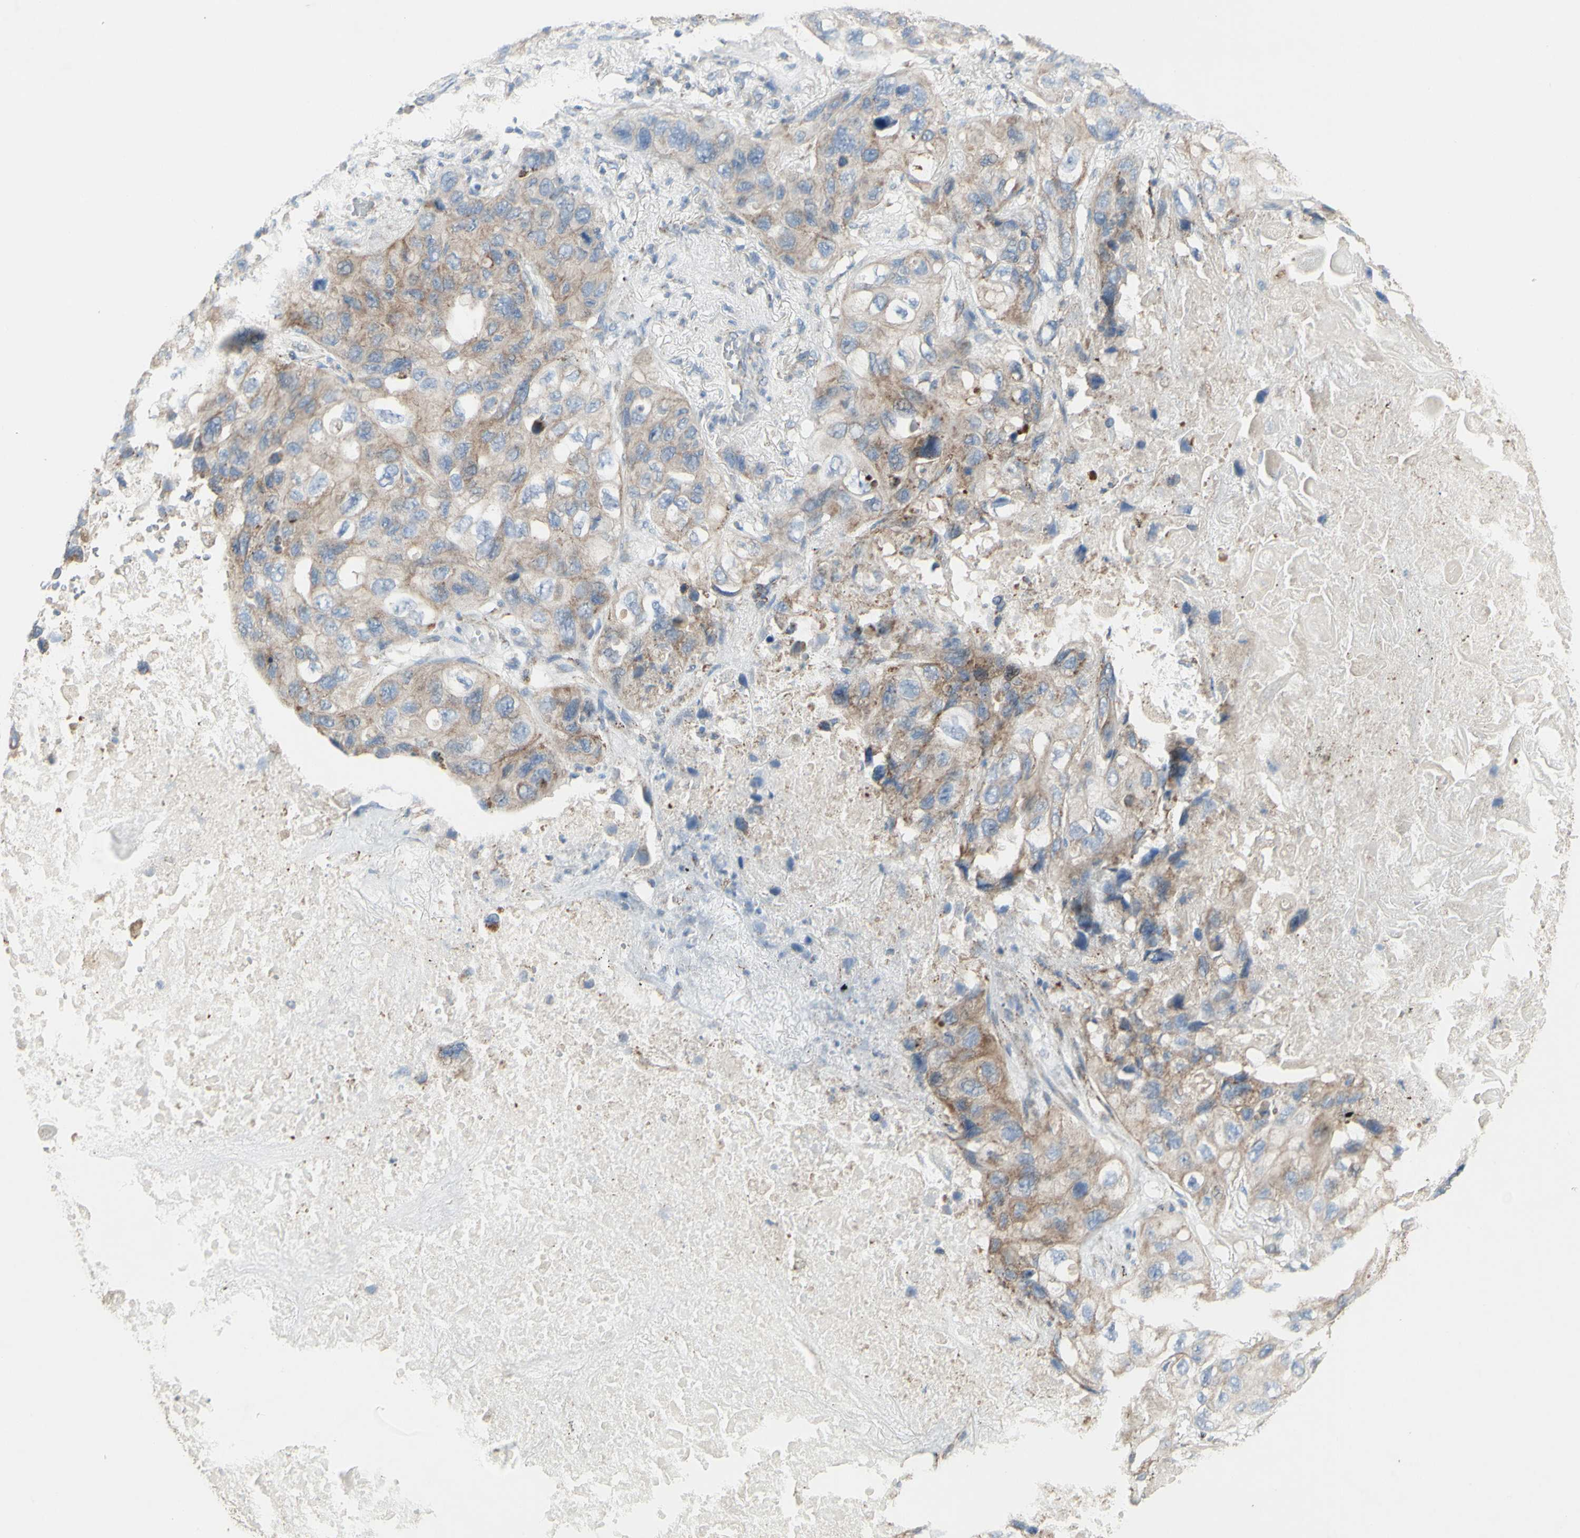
{"staining": {"intensity": "weak", "quantity": "25%-75%", "location": "cytoplasmic/membranous"}, "tissue": "lung cancer", "cell_type": "Tumor cells", "image_type": "cancer", "snomed": [{"axis": "morphology", "description": "Squamous cell carcinoma, NOS"}, {"axis": "topography", "description": "Lung"}], "caption": "This histopathology image reveals lung cancer (squamous cell carcinoma) stained with IHC to label a protein in brown. The cytoplasmic/membranous of tumor cells show weak positivity for the protein. Nuclei are counter-stained blue.", "gene": "CNTNAP1", "patient": {"sex": "female", "age": 73}}